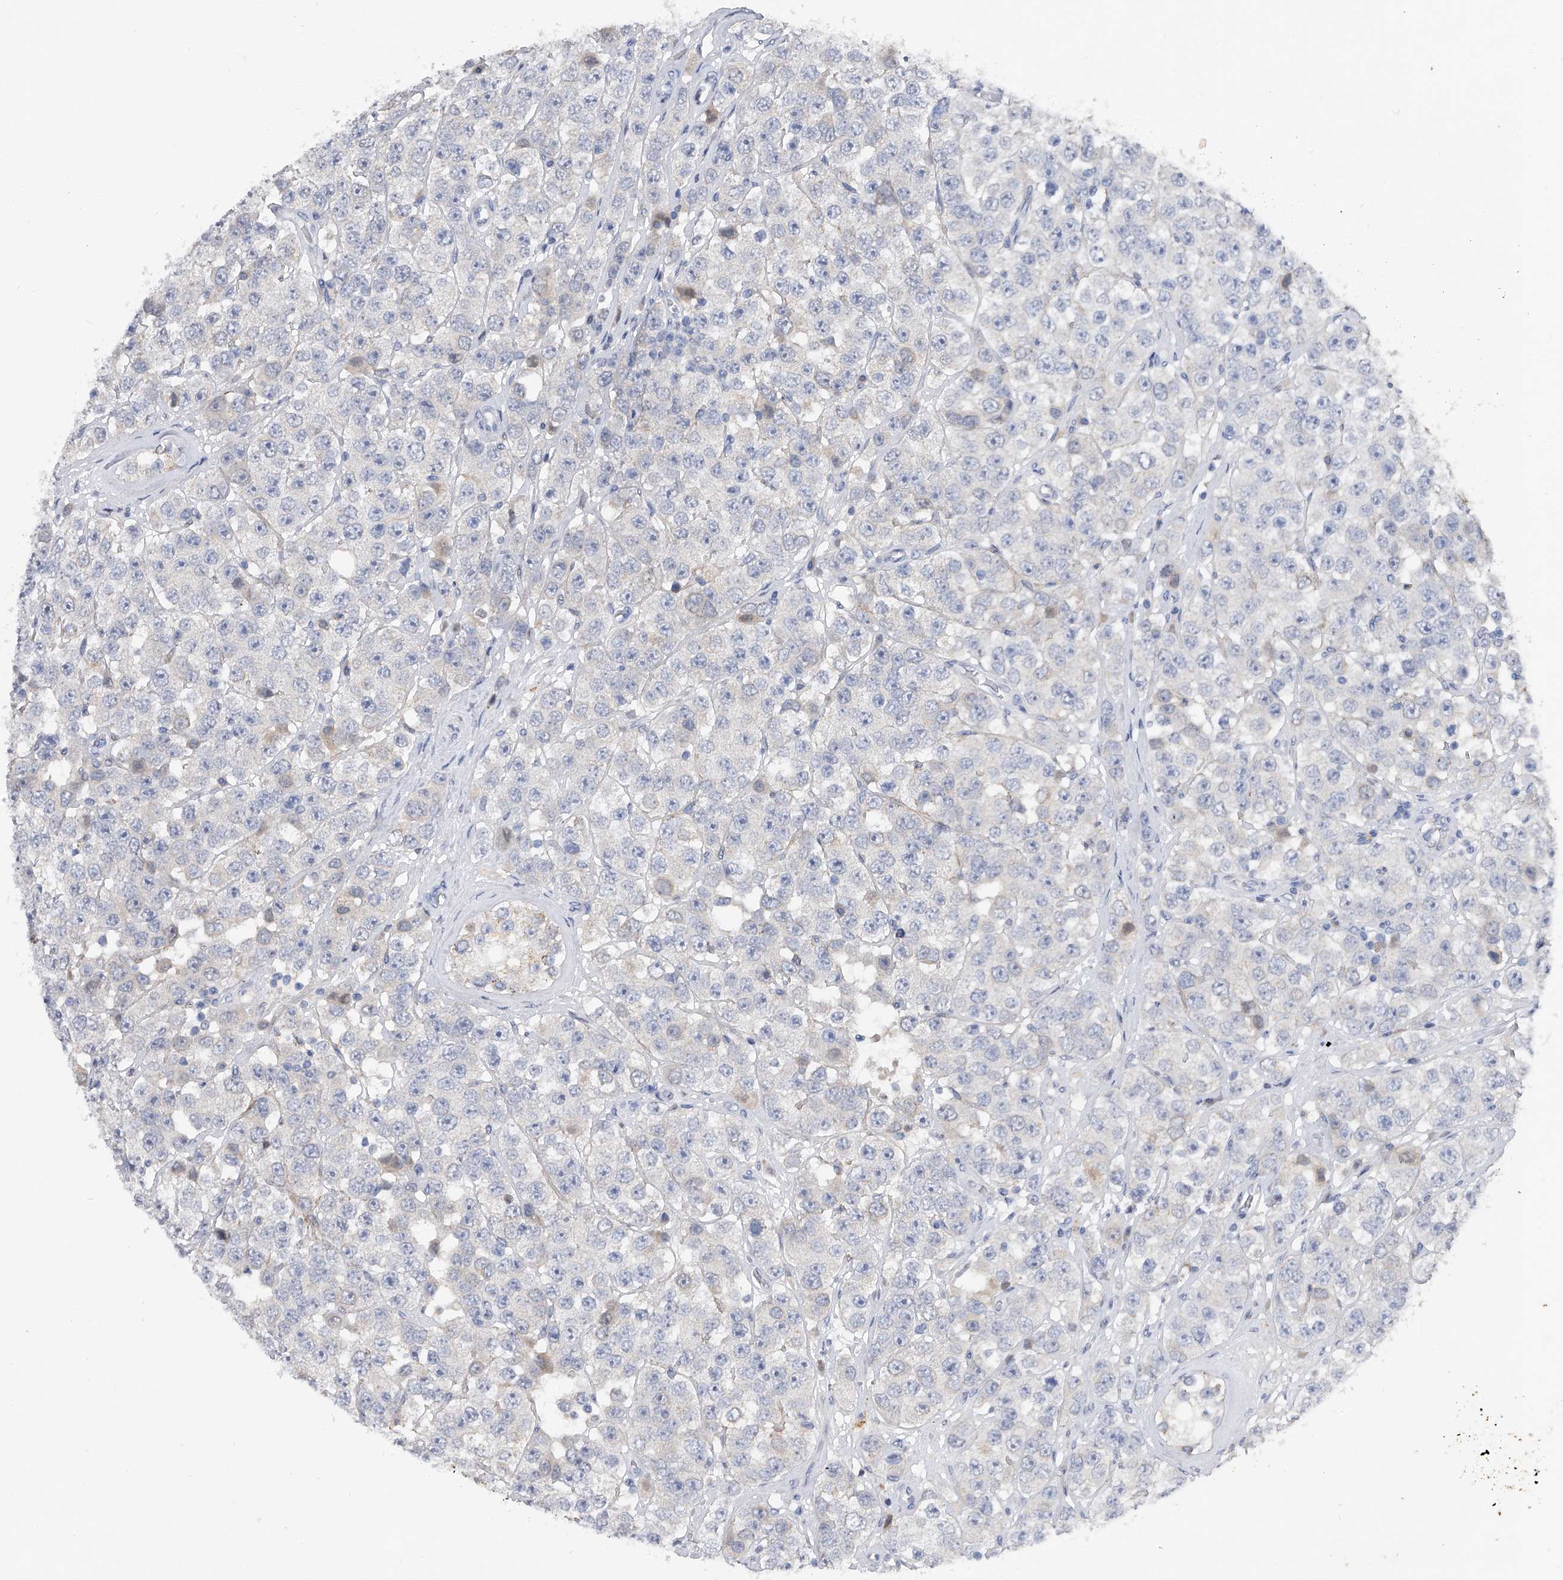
{"staining": {"intensity": "negative", "quantity": "none", "location": "none"}, "tissue": "testis cancer", "cell_type": "Tumor cells", "image_type": "cancer", "snomed": [{"axis": "morphology", "description": "Seminoma, NOS"}, {"axis": "topography", "description": "Testis"}], "caption": "Tumor cells are negative for brown protein staining in testis seminoma.", "gene": "RWDD2A", "patient": {"sex": "male", "age": 28}}